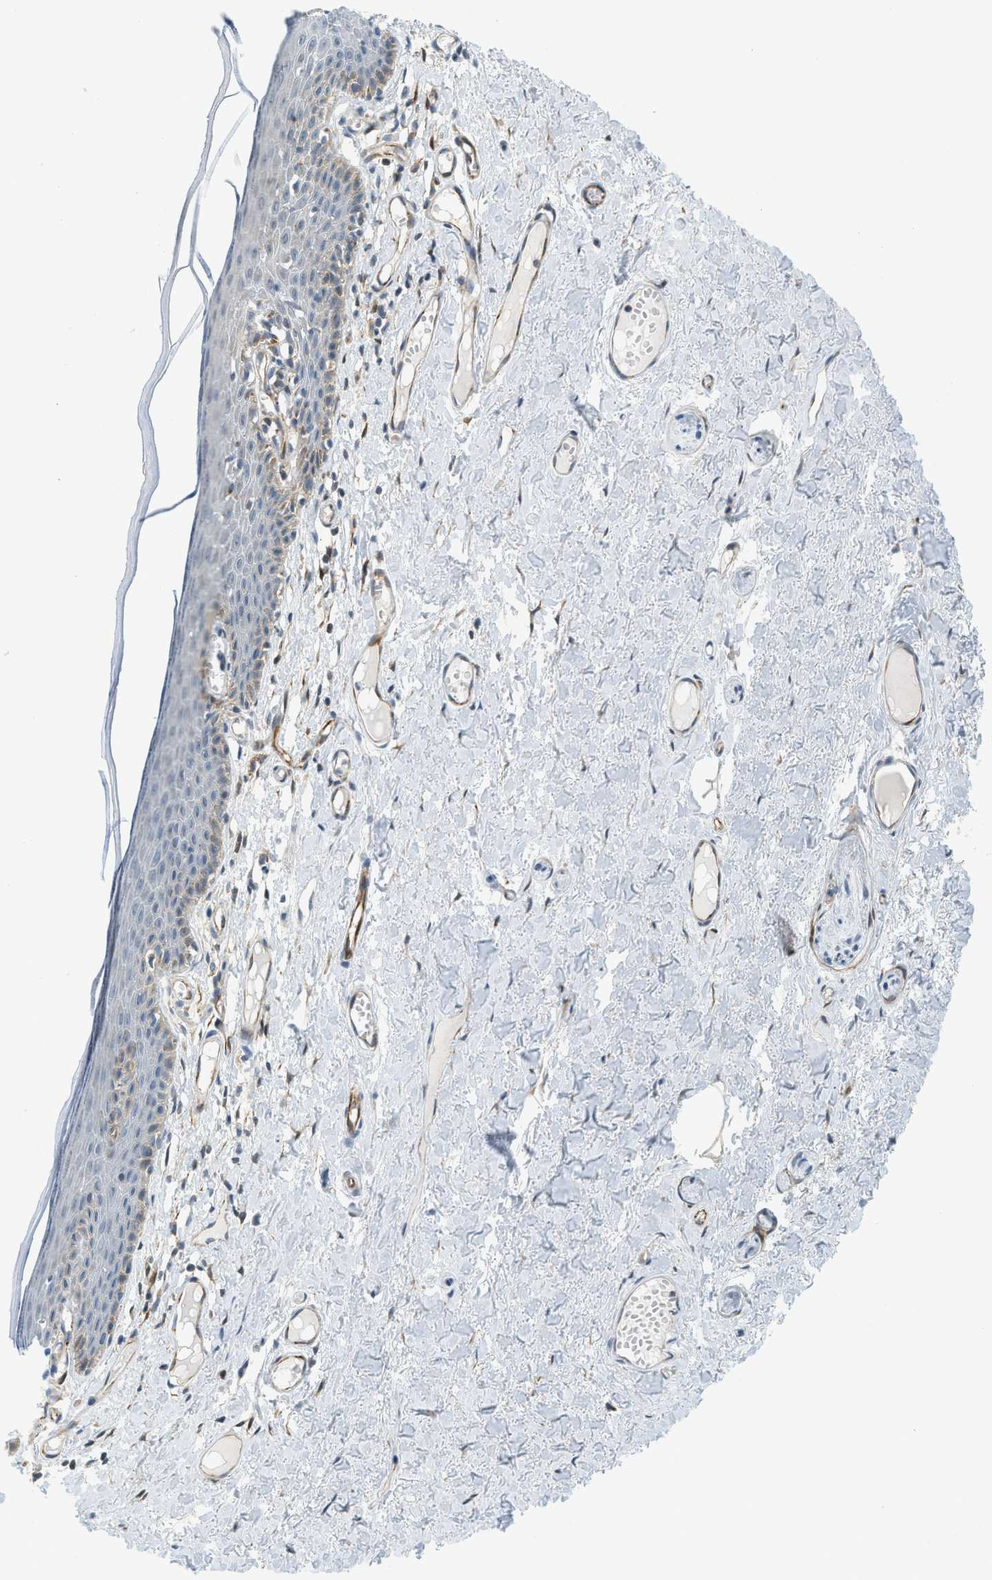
{"staining": {"intensity": "weak", "quantity": "<25%", "location": "cytoplasmic/membranous"}, "tissue": "skin", "cell_type": "Epidermal cells", "image_type": "normal", "snomed": [{"axis": "morphology", "description": "Normal tissue, NOS"}, {"axis": "topography", "description": "Adipose tissue"}, {"axis": "topography", "description": "Vascular tissue"}, {"axis": "topography", "description": "Anal"}, {"axis": "topography", "description": "Peripheral nerve tissue"}], "caption": "Immunohistochemistry of normal skin demonstrates no staining in epidermal cells.", "gene": "PIGG", "patient": {"sex": "female", "age": 54}}